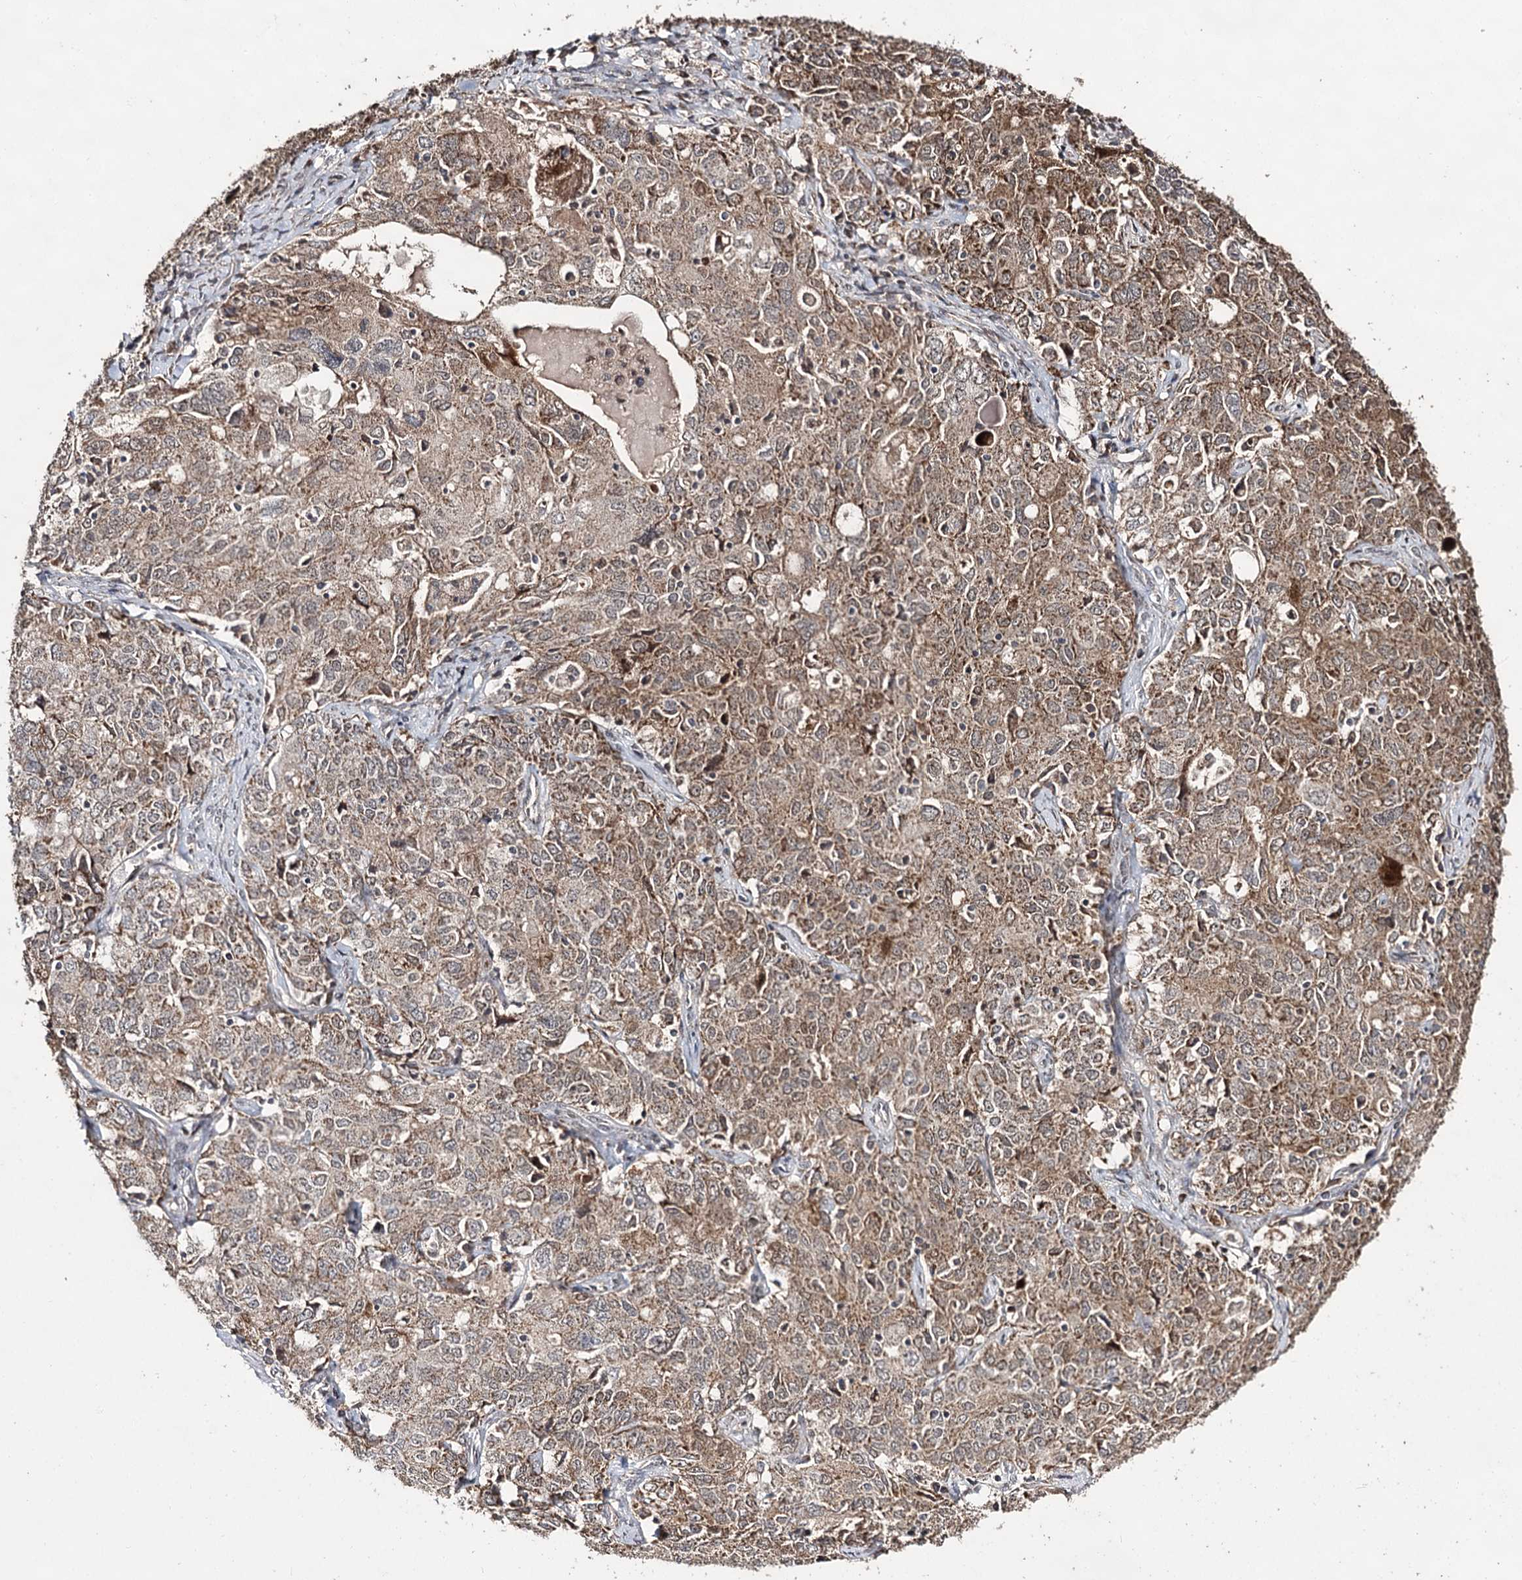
{"staining": {"intensity": "moderate", "quantity": ">75%", "location": "cytoplasmic/membranous"}, "tissue": "ovarian cancer", "cell_type": "Tumor cells", "image_type": "cancer", "snomed": [{"axis": "morphology", "description": "Carcinoma, endometroid"}, {"axis": "topography", "description": "Ovary"}], "caption": "There is medium levels of moderate cytoplasmic/membranous positivity in tumor cells of ovarian endometroid carcinoma, as demonstrated by immunohistochemical staining (brown color).", "gene": "ACTR6", "patient": {"sex": "female", "age": 62}}